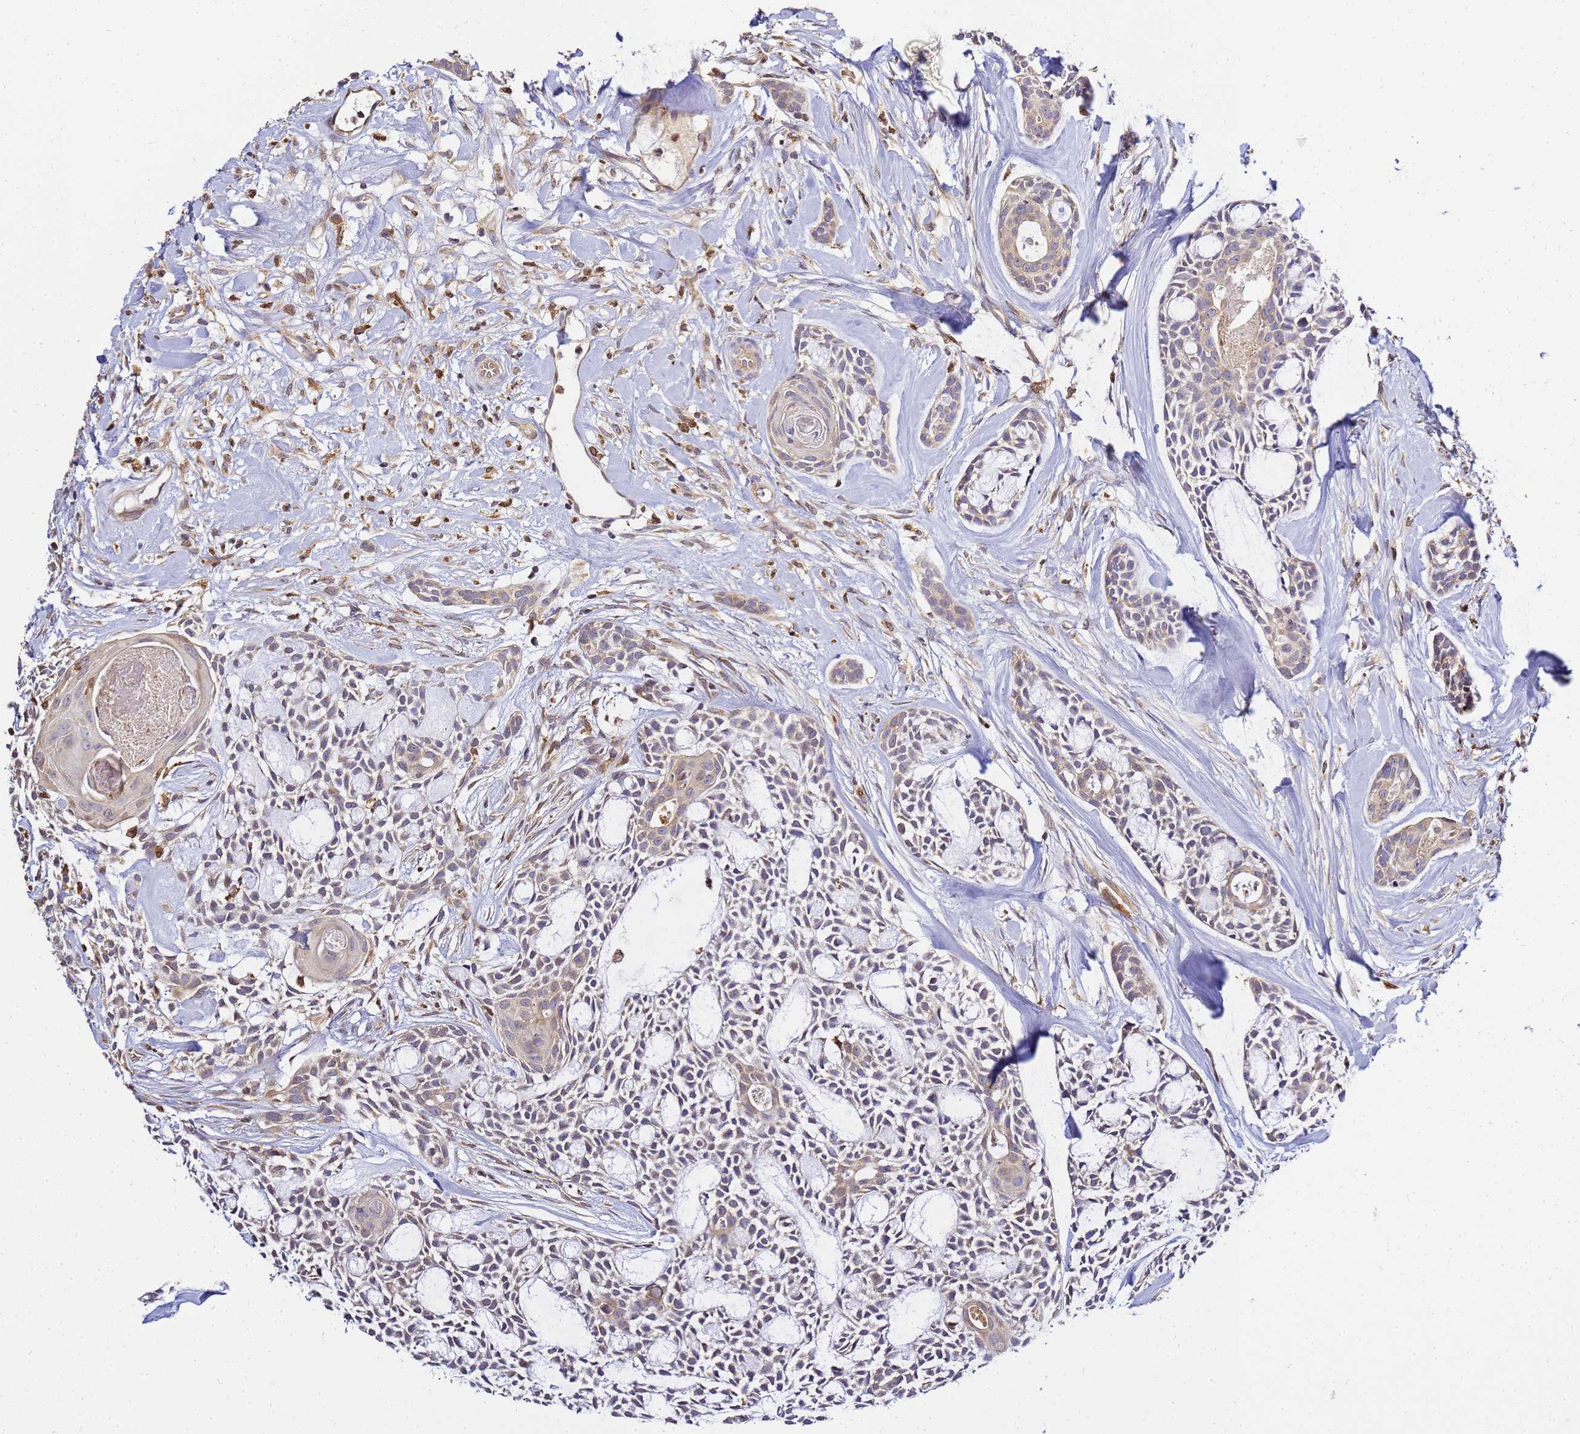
{"staining": {"intensity": "weak", "quantity": ">75%", "location": "cytoplasmic/membranous"}, "tissue": "head and neck cancer", "cell_type": "Tumor cells", "image_type": "cancer", "snomed": [{"axis": "morphology", "description": "Adenocarcinoma, NOS"}, {"axis": "topography", "description": "Subcutis"}, {"axis": "topography", "description": "Head-Neck"}], "caption": "Immunohistochemistry photomicrograph of head and neck cancer stained for a protein (brown), which exhibits low levels of weak cytoplasmic/membranous expression in about >75% of tumor cells.", "gene": "ADPGK", "patient": {"sex": "female", "age": 73}}